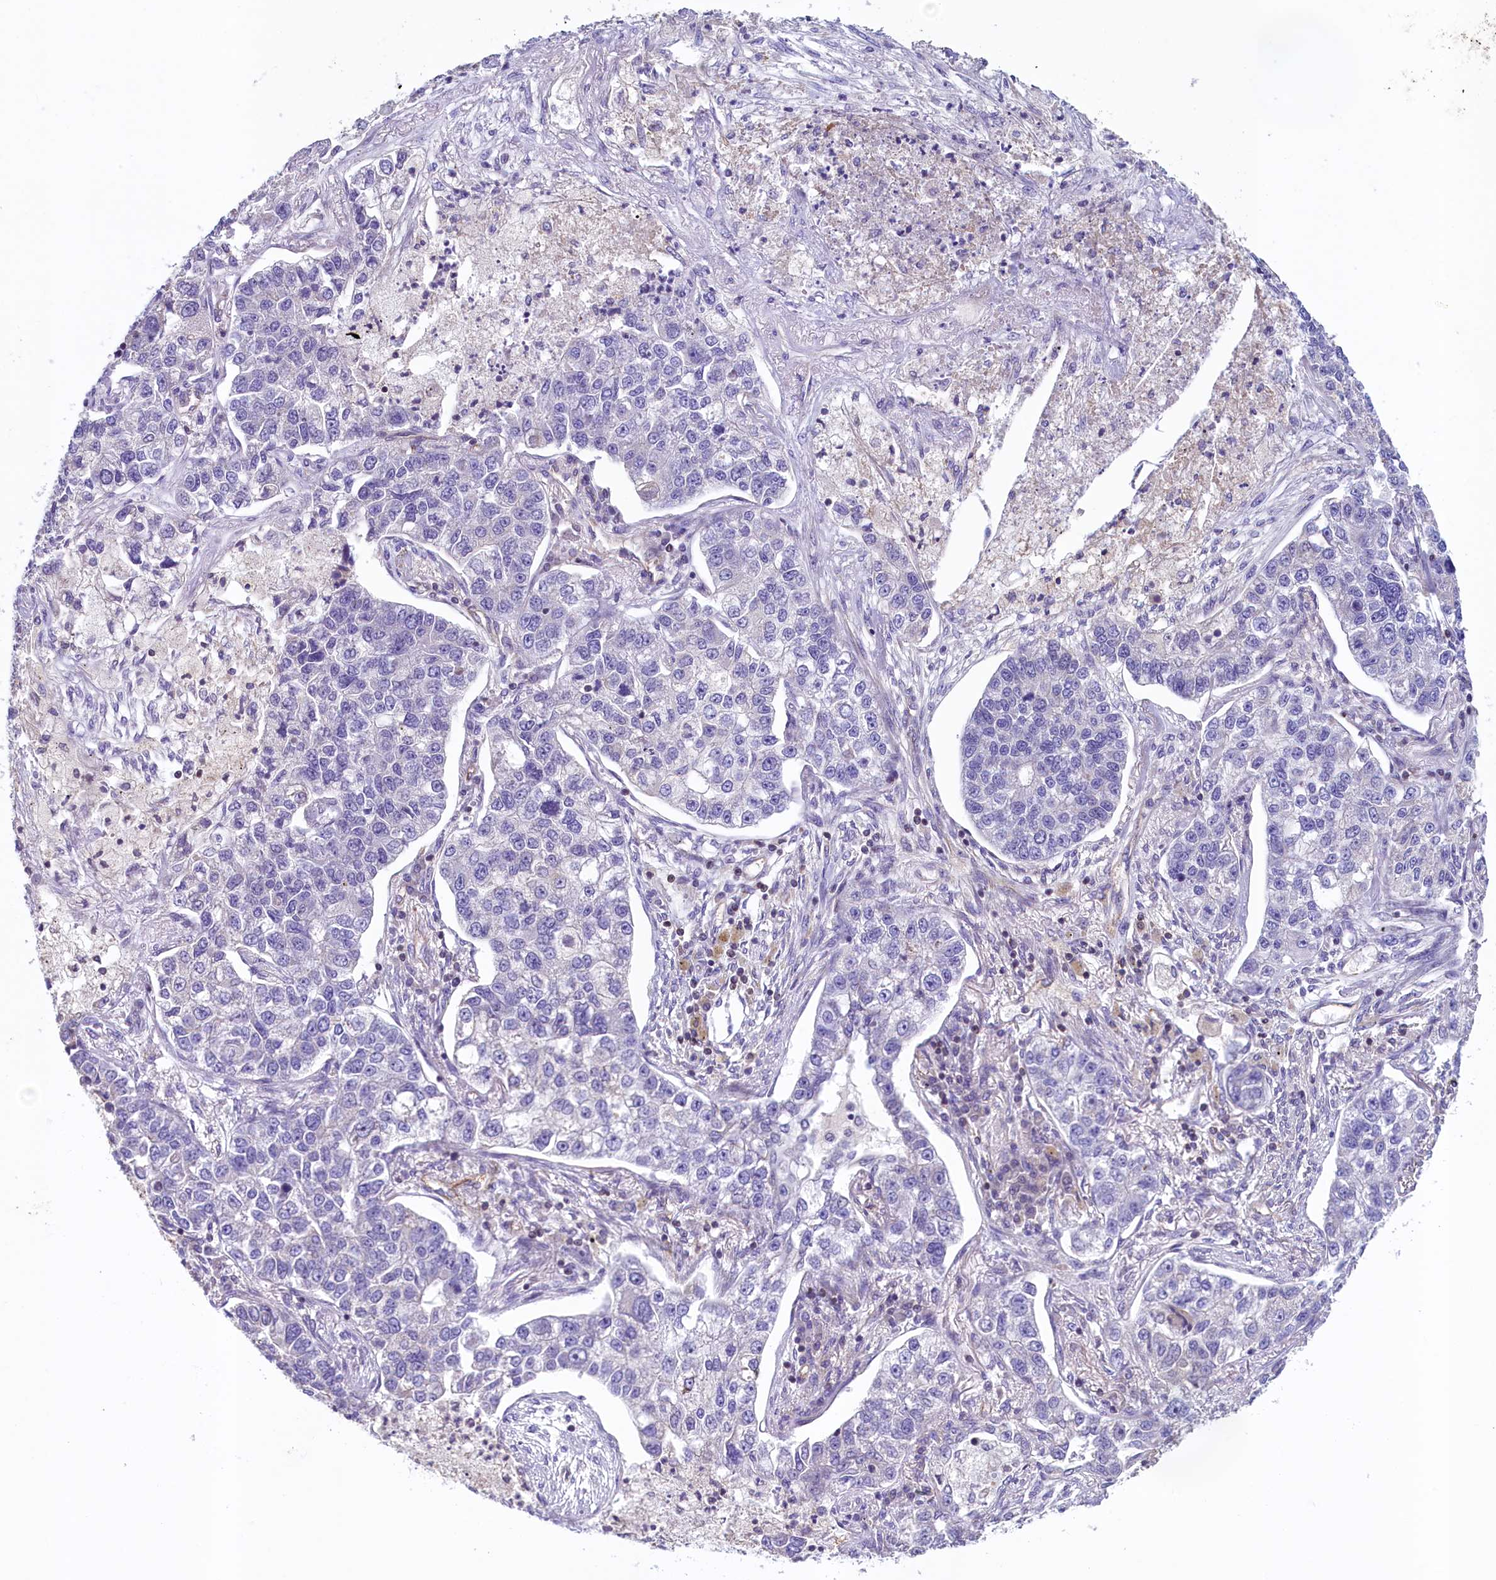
{"staining": {"intensity": "negative", "quantity": "none", "location": "none"}, "tissue": "lung cancer", "cell_type": "Tumor cells", "image_type": "cancer", "snomed": [{"axis": "morphology", "description": "Adenocarcinoma, NOS"}, {"axis": "topography", "description": "Lung"}], "caption": "DAB immunohistochemical staining of lung cancer (adenocarcinoma) shows no significant positivity in tumor cells.", "gene": "TRAF3IP3", "patient": {"sex": "male", "age": 49}}